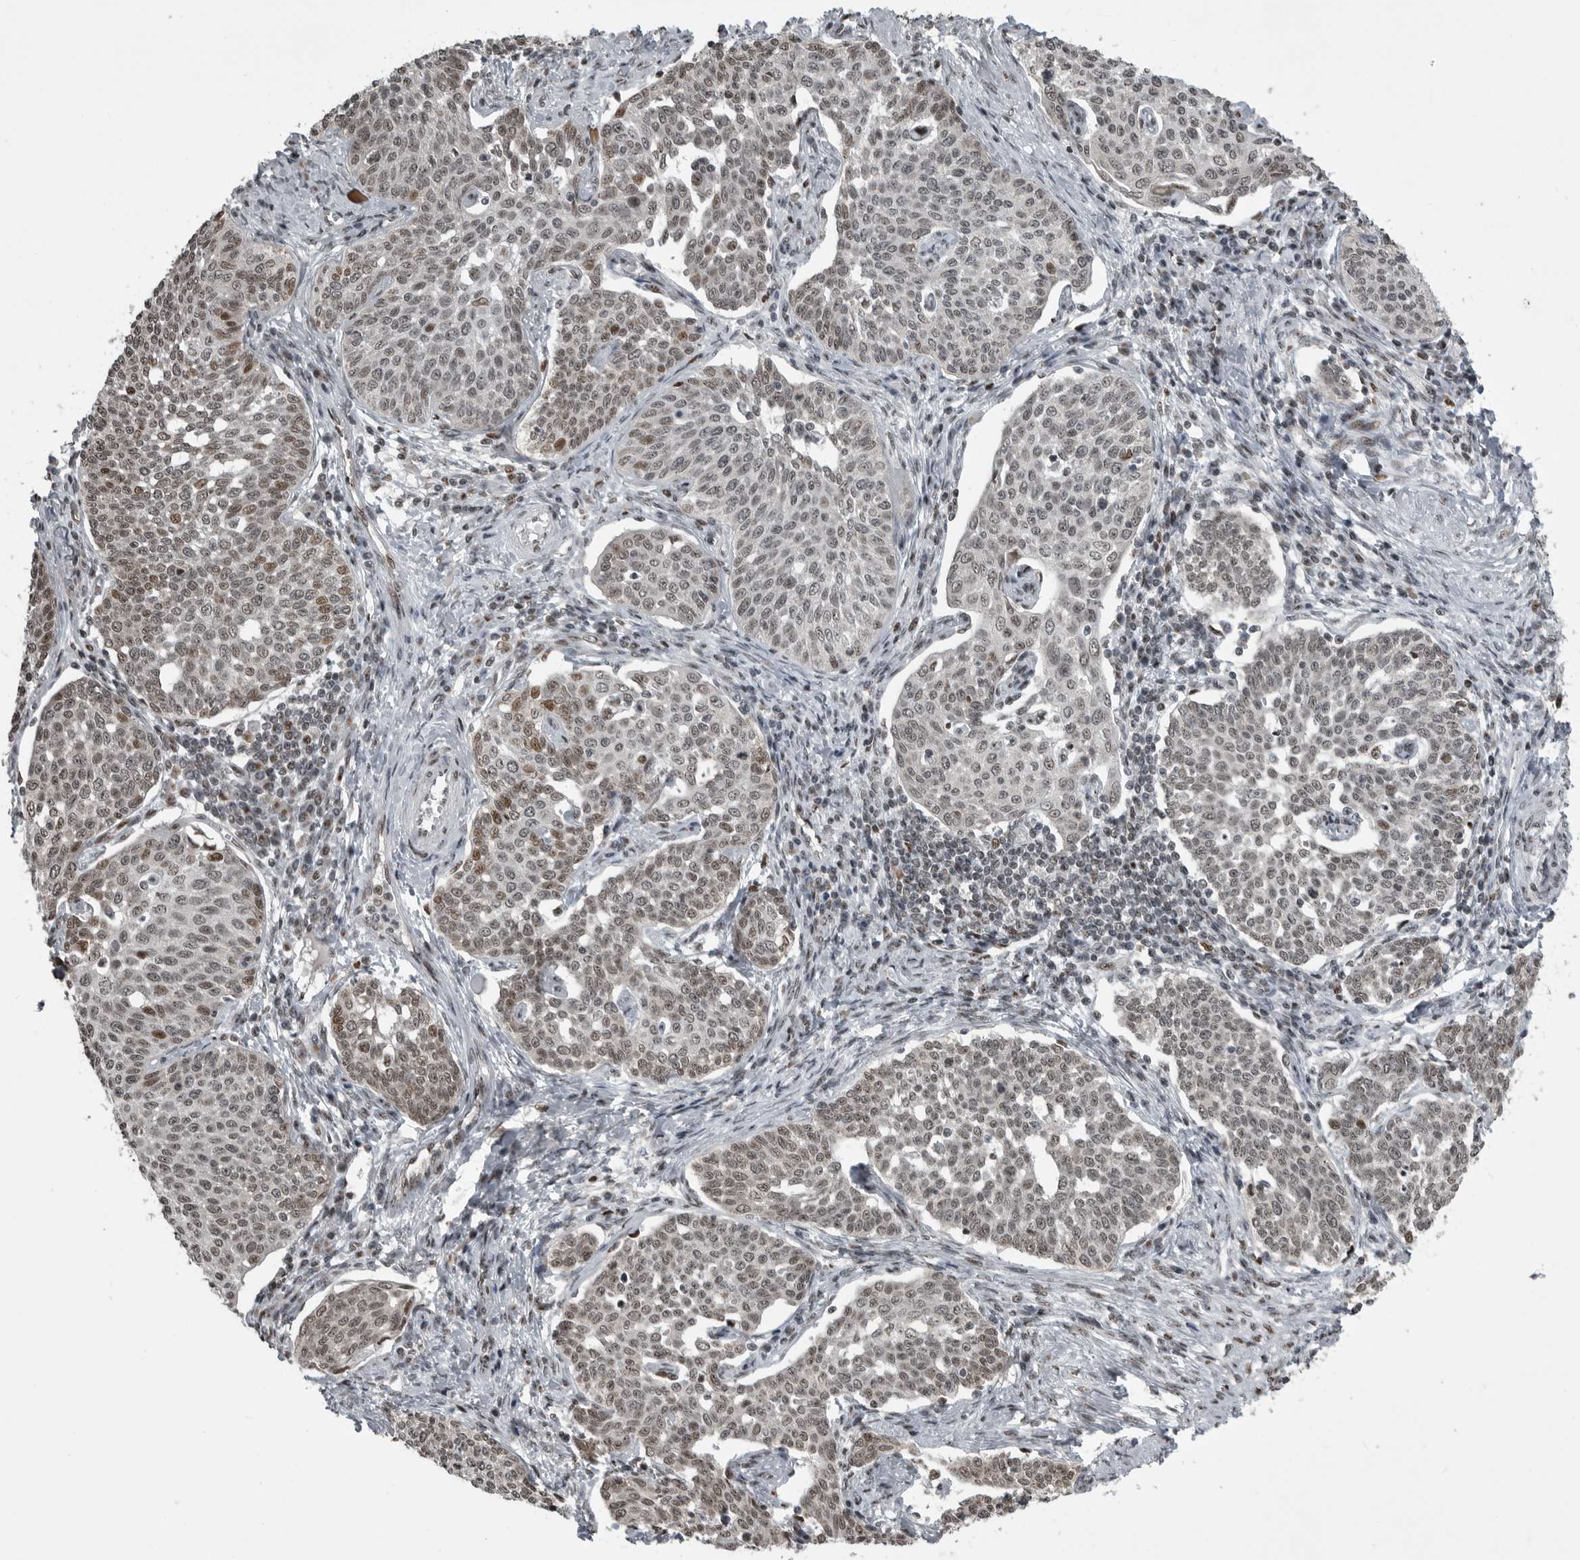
{"staining": {"intensity": "weak", "quantity": "25%-75%", "location": "nuclear"}, "tissue": "cervical cancer", "cell_type": "Tumor cells", "image_type": "cancer", "snomed": [{"axis": "morphology", "description": "Squamous cell carcinoma, NOS"}, {"axis": "topography", "description": "Cervix"}], "caption": "Immunohistochemistry (IHC) micrograph of human cervical cancer (squamous cell carcinoma) stained for a protein (brown), which reveals low levels of weak nuclear positivity in about 25%-75% of tumor cells.", "gene": "YAF2", "patient": {"sex": "female", "age": 34}}